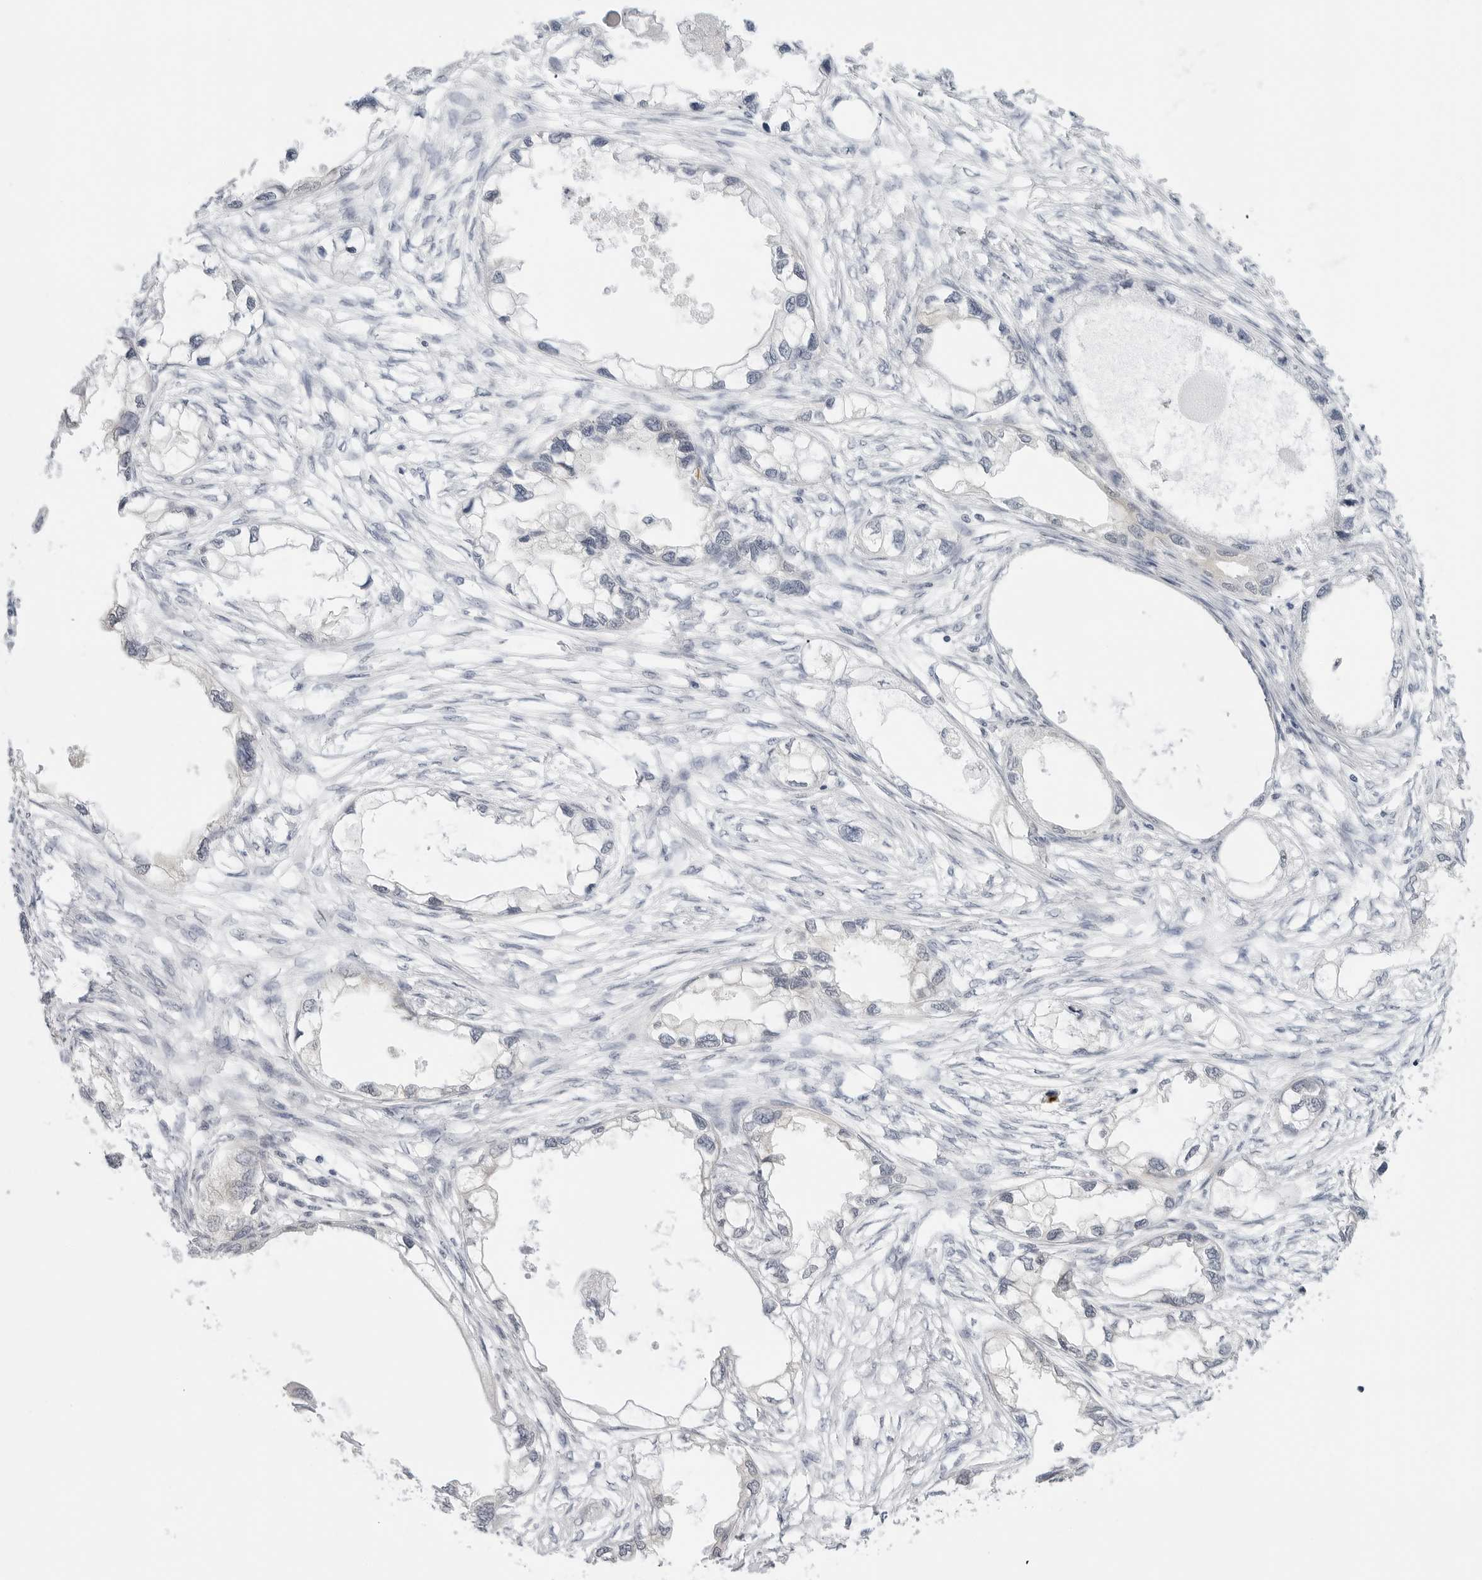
{"staining": {"intensity": "moderate", "quantity": "<25%", "location": "cytoplasmic/membranous"}, "tissue": "endometrial cancer", "cell_type": "Tumor cells", "image_type": "cancer", "snomed": [{"axis": "morphology", "description": "Adenocarcinoma, NOS"}, {"axis": "morphology", "description": "Adenocarcinoma, metastatic, NOS"}, {"axis": "topography", "description": "Adipose tissue"}, {"axis": "topography", "description": "Endometrium"}], "caption": "Immunohistochemistry image of neoplastic tissue: endometrial adenocarcinoma stained using IHC demonstrates low levels of moderate protein expression localized specifically in the cytoplasmic/membranous of tumor cells, appearing as a cytoplasmic/membranous brown color.", "gene": "MAP2K5", "patient": {"sex": "female", "age": 67}}